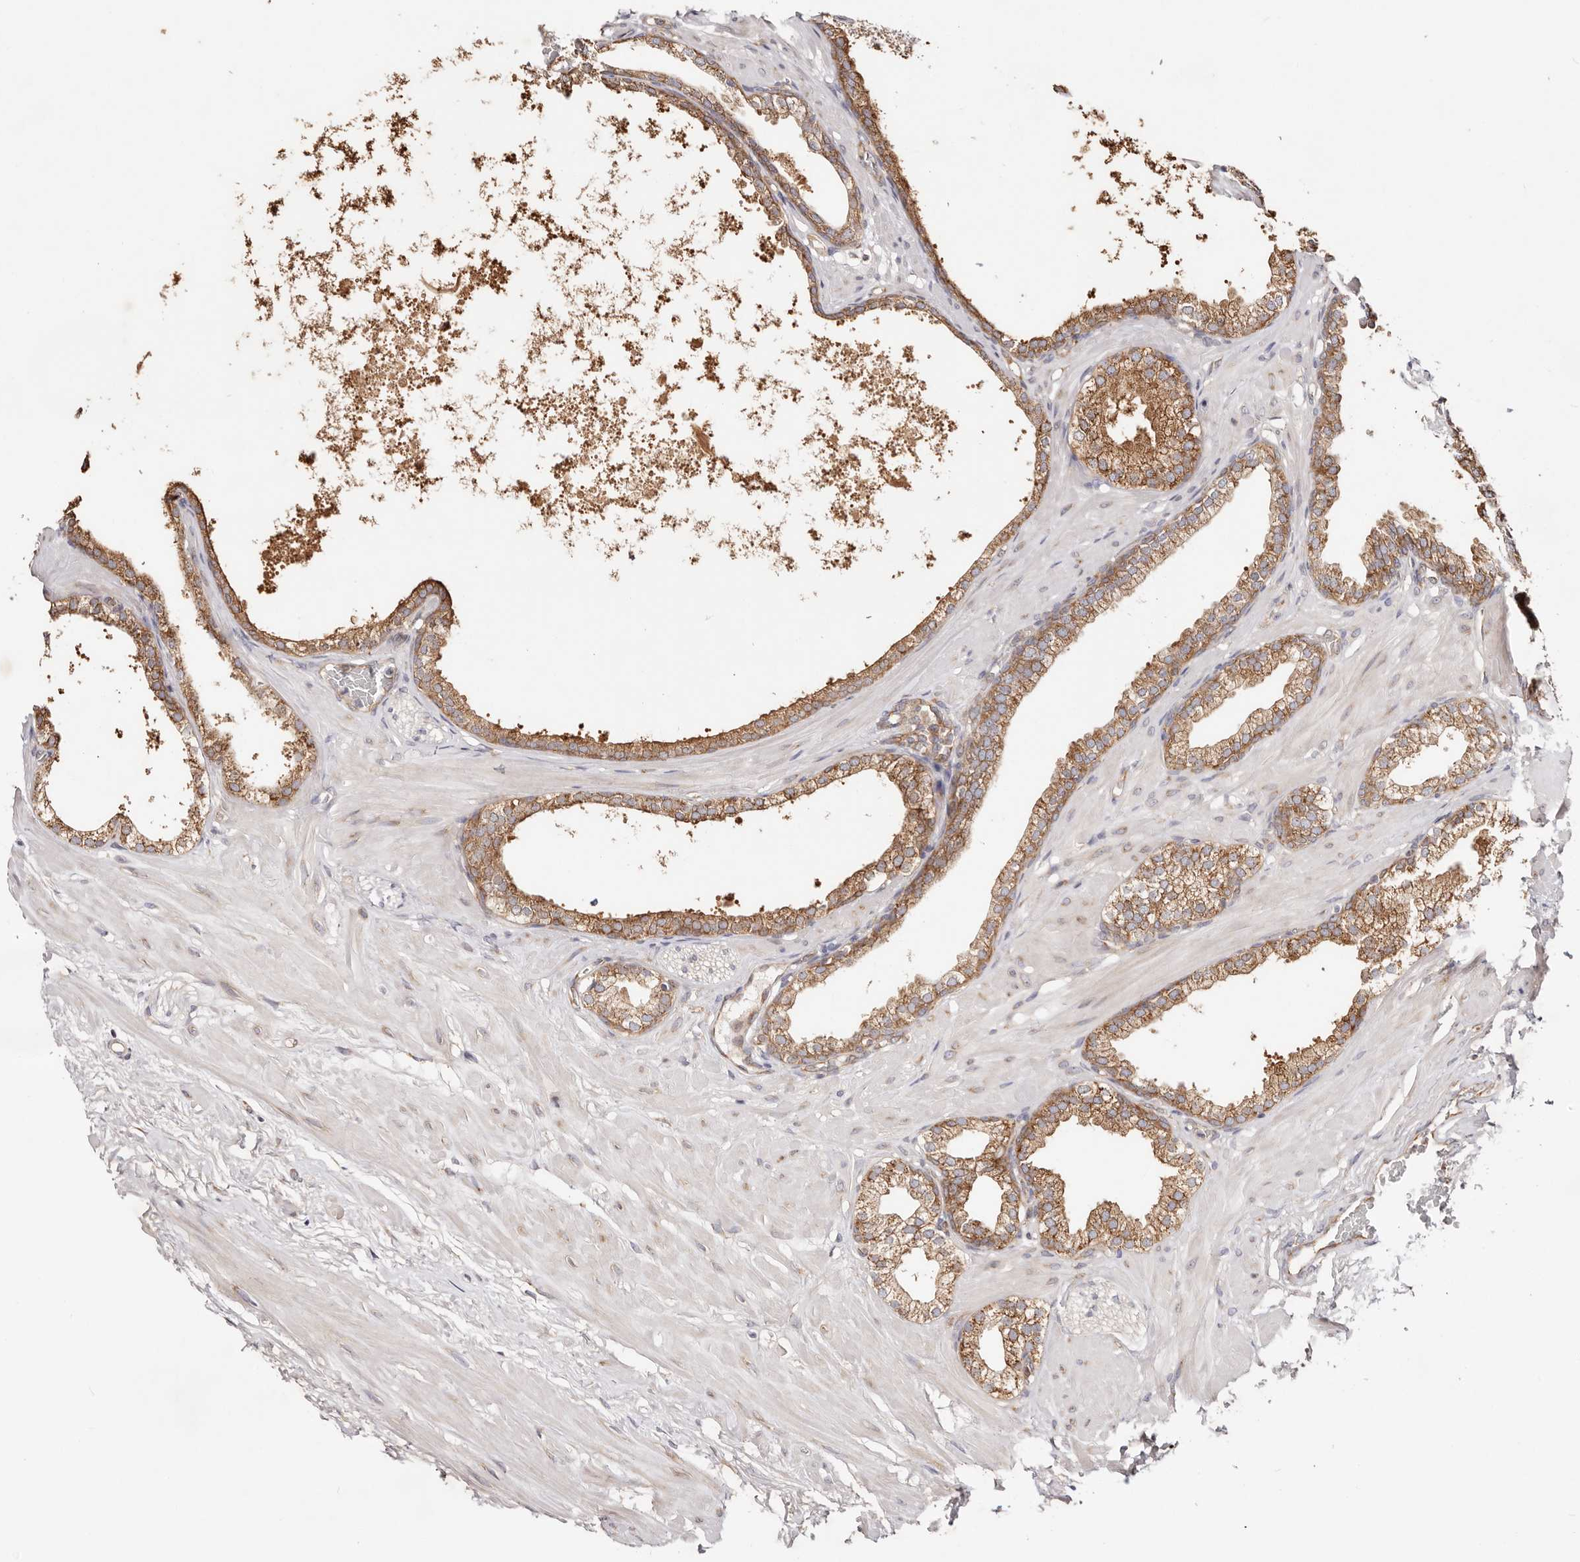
{"staining": {"intensity": "moderate", "quantity": ">75%", "location": "cytoplasmic/membranous"}, "tissue": "prostate", "cell_type": "Glandular cells", "image_type": "normal", "snomed": [{"axis": "morphology", "description": "Normal tissue, NOS"}, {"axis": "morphology", "description": "Urothelial carcinoma, Low grade"}, {"axis": "topography", "description": "Urinary bladder"}, {"axis": "topography", "description": "Prostate"}], "caption": "A histopathology image of prostate stained for a protein reveals moderate cytoplasmic/membranous brown staining in glandular cells. The staining was performed using DAB, with brown indicating positive protein expression. Nuclei are stained blue with hematoxylin.", "gene": "GNA13", "patient": {"sex": "male", "age": 60}}